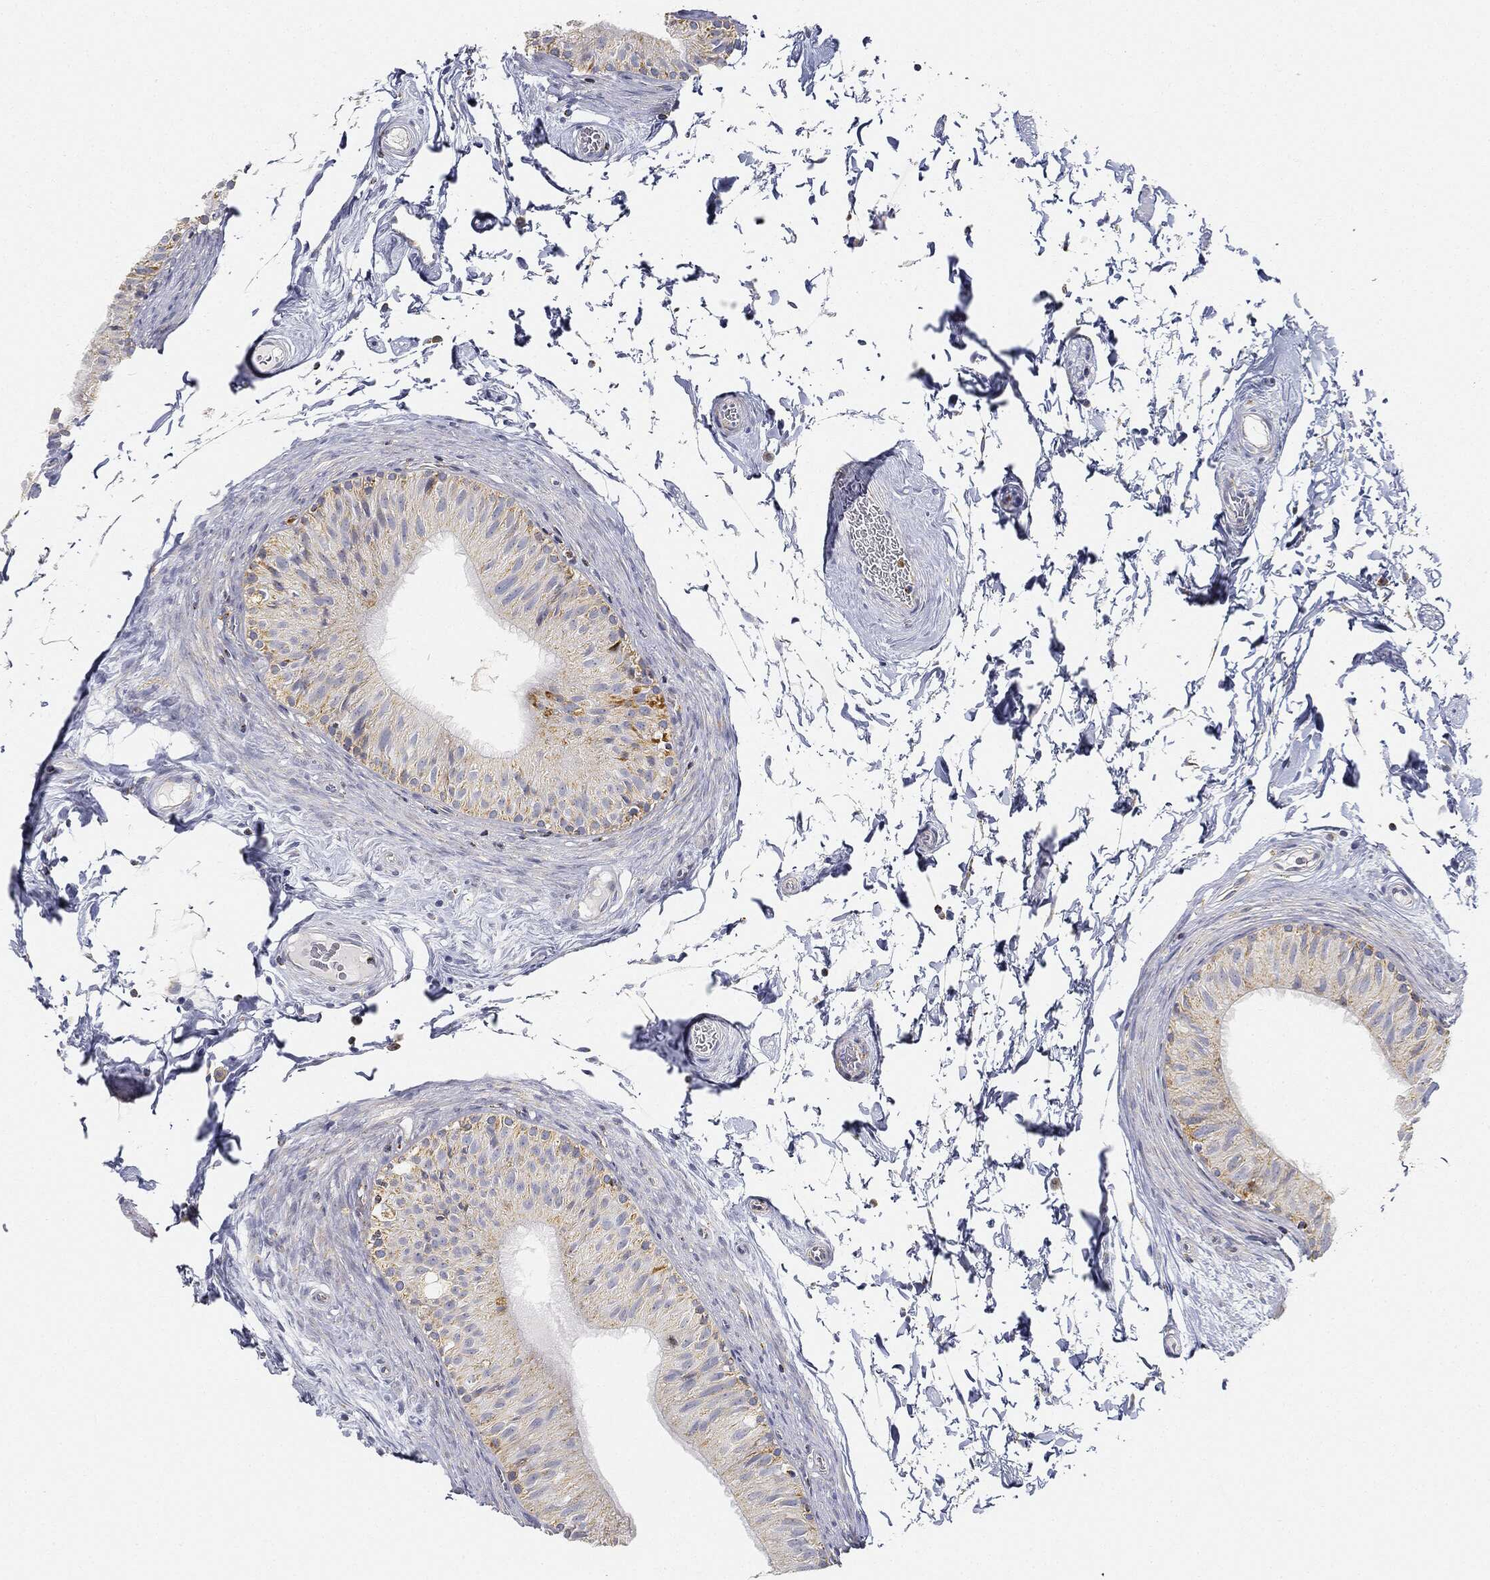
{"staining": {"intensity": "strong", "quantity": "<25%", "location": "cytoplasmic/membranous"}, "tissue": "epididymis", "cell_type": "Glandular cells", "image_type": "normal", "snomed": [{"axis": "morphology", "description": "Normal tissue, NOS"}, {"axis": "topography", "description": "Epididymis"}], "caption": "Immunohistochemistry (IHC) of benign epididymis shows medium levels of strong cytoplasmic/membranous expression in about <25% of glandular cells.", "gene": "CAPN15", "patient": {"sex": "male", "age": 34}}